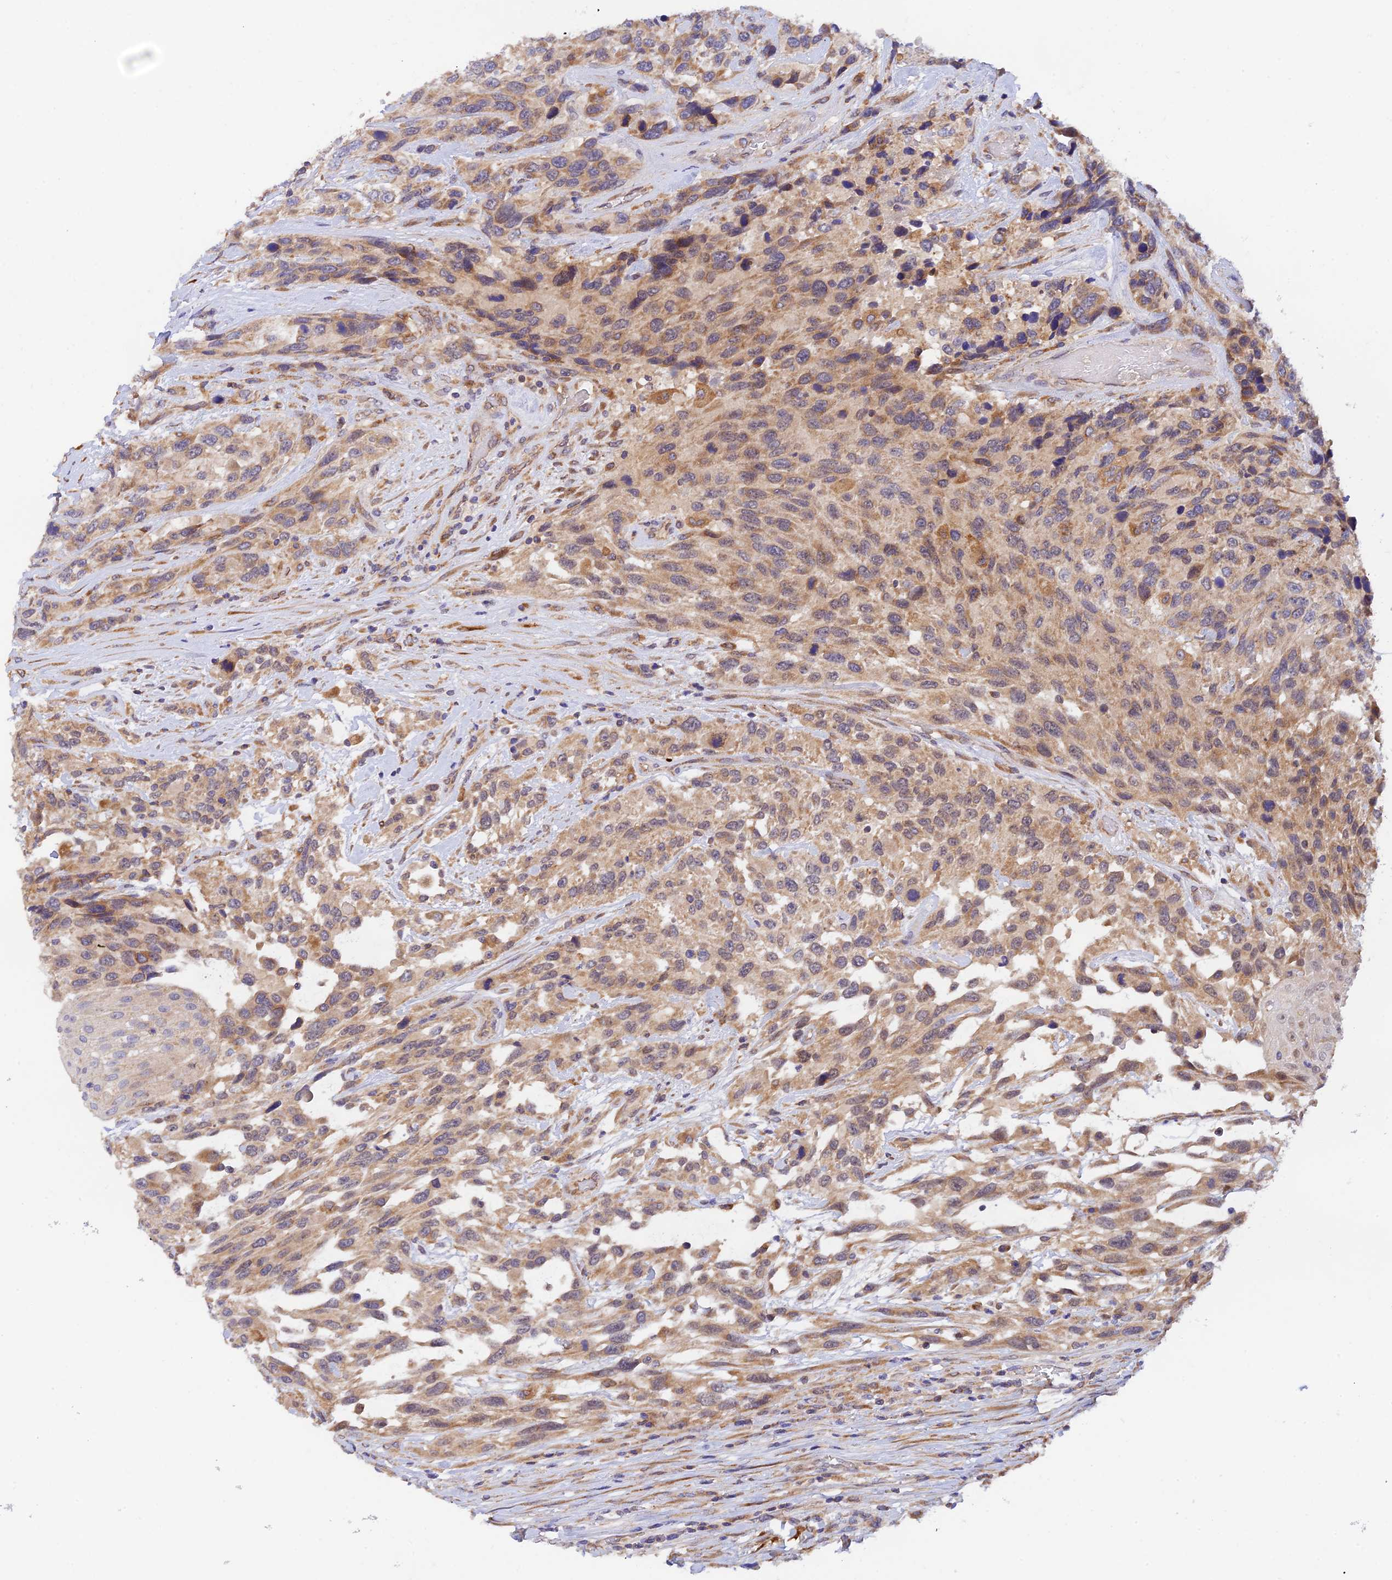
{"staining": {"intensity": "moderate", "quantity": ">75%", "location": "cytoplasmic/membranous"}, "tissue": "urothelial cancer", "cell_type": "Tumor cells", "image_type": "cancer", "snomed": [{"axis": "morphology", "description": "Urothelial carcinoma, High grade"}, {"axis": "topography", "description": "Urinary bladder"}], "caption": "Tumor cells demonstrate moderate cytoplasmic/membranous positivity in approximately >75% of cells in urothelial cancer.", "gene": "RANBP6", "patient": {"sex": "female", "age": 70}}